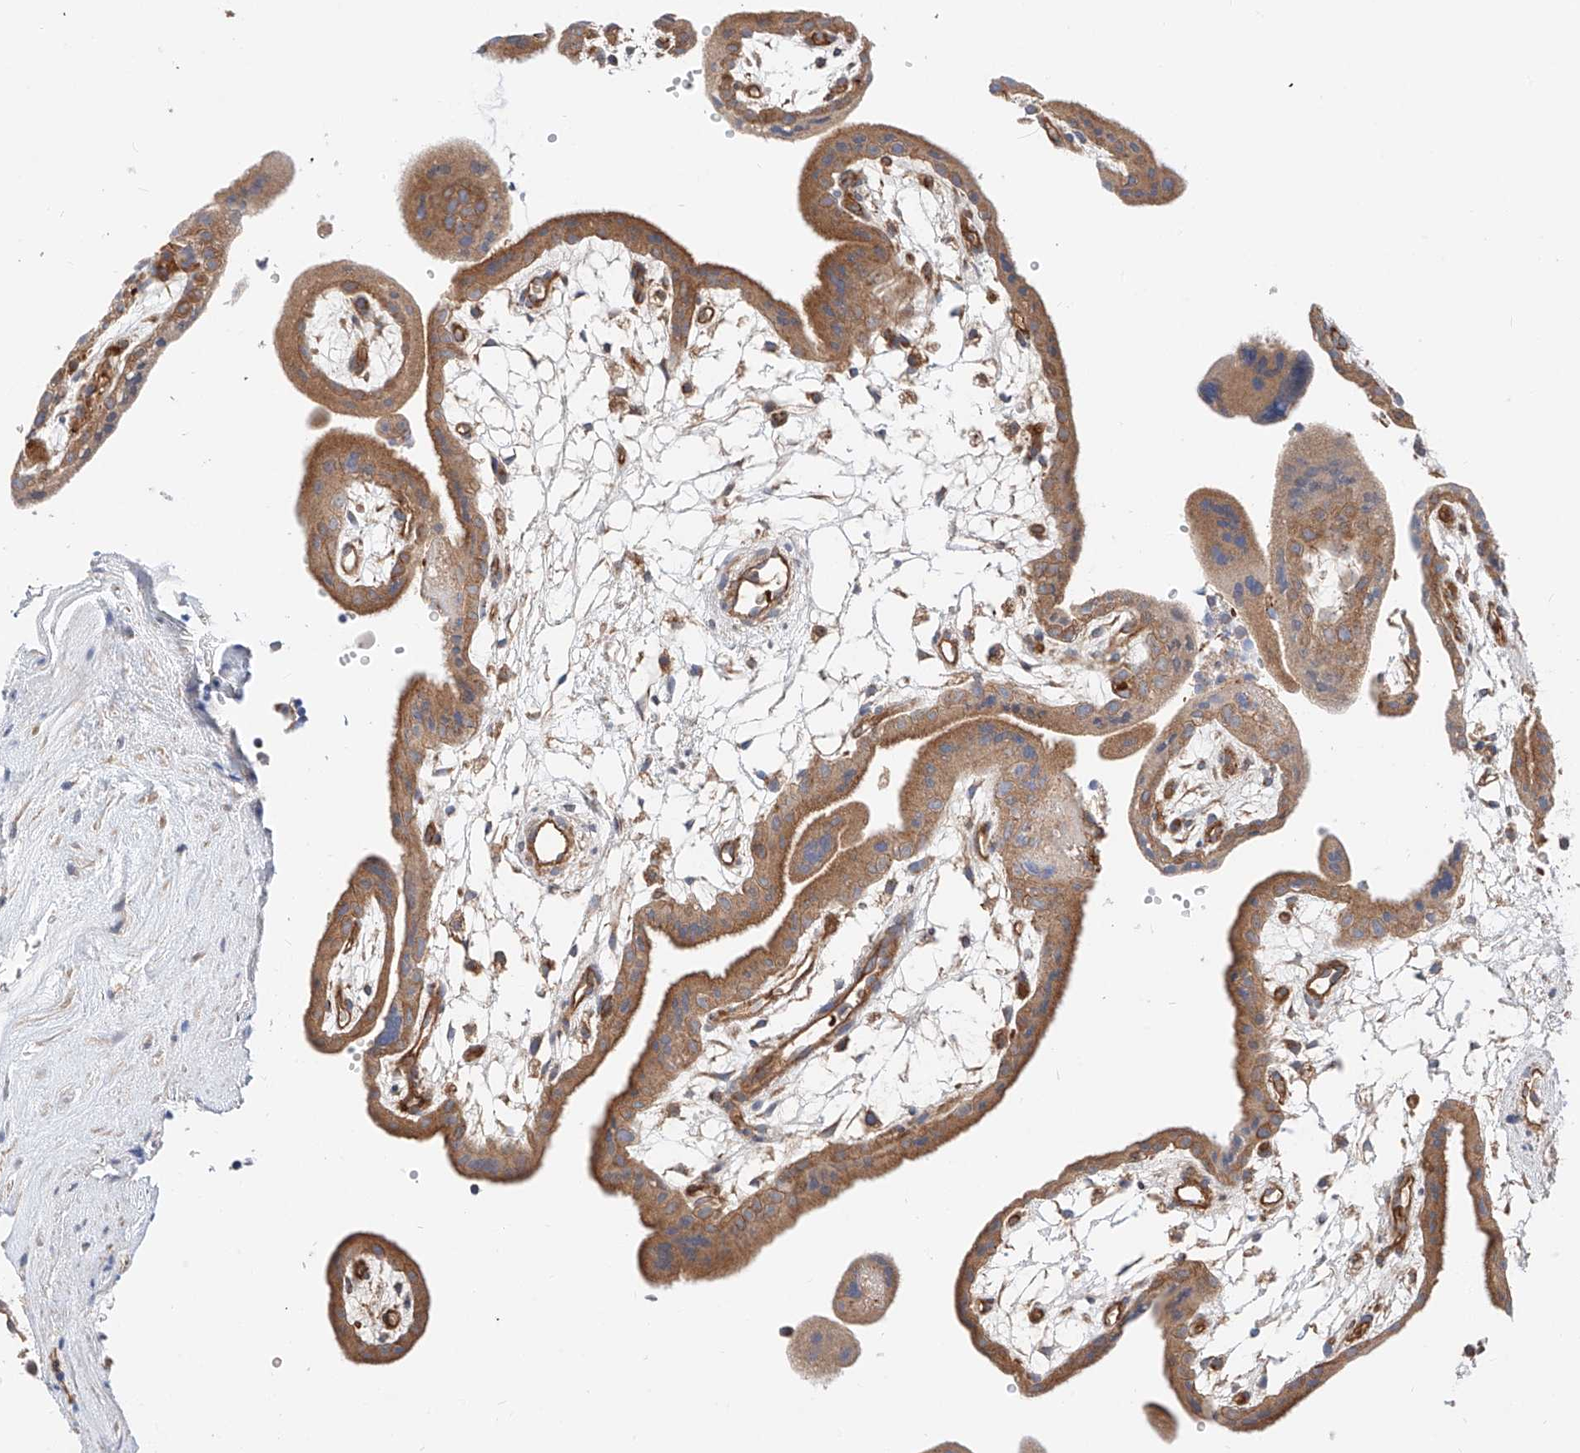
{"staining": {"intensity": "moderate", "quantity": "25%-75%", "location": "cytoplasmic/membranous"}, "tissue": "placenta", "cell_type": "Decidual cells", "image_type": "normal", "snomed": [{"axis": "morphology", "description": "Normal tissue, NOS"}, {"axis": "topography", "description": "Placenta"}], "caption": "Protein analysis of benign placenta displays moderate cytoplasmic/membranous staining in about 25%-75% of decidual cells.", "gene": "NR1D1", "patient": {"sex": "female", "age": 18}}